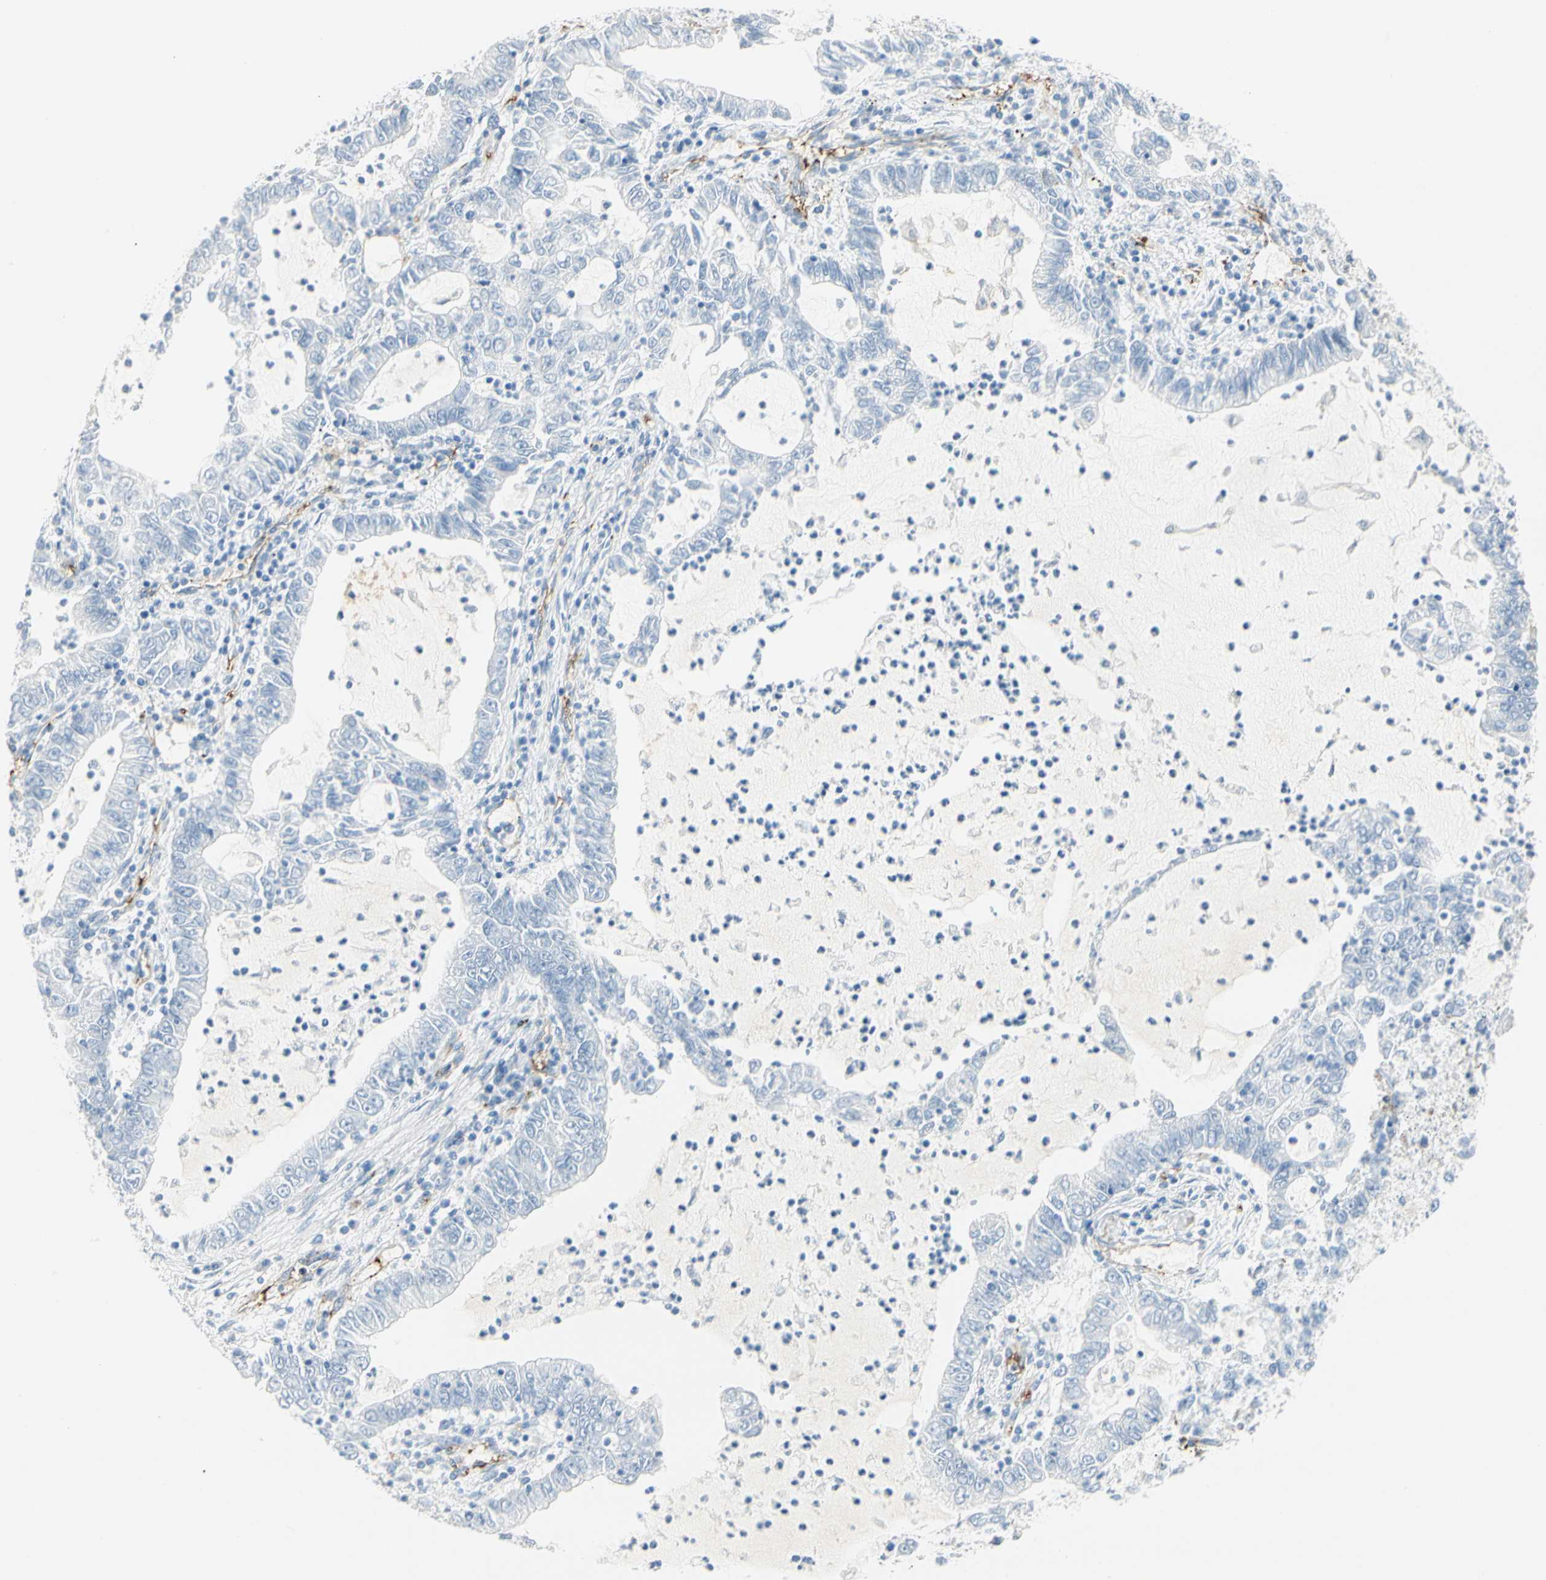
{"staining": {"intensity": "negative", "quantity": "none", "location": "none"}, "tissue": "lung cancer", "cell_type": "Tumor cells", "image_type": "cancer", "snomed": [{"axis": "morphology", "description": "Adenocarcinoma, NOS"}, {"axis": "topography", "description": "Lung"}], "caption": "Tumor cells show no significant protein positivity in adenocarcinoma (lung).", "gene": "VPS9D1", "patient": {"sex": "female", "age": 51}}